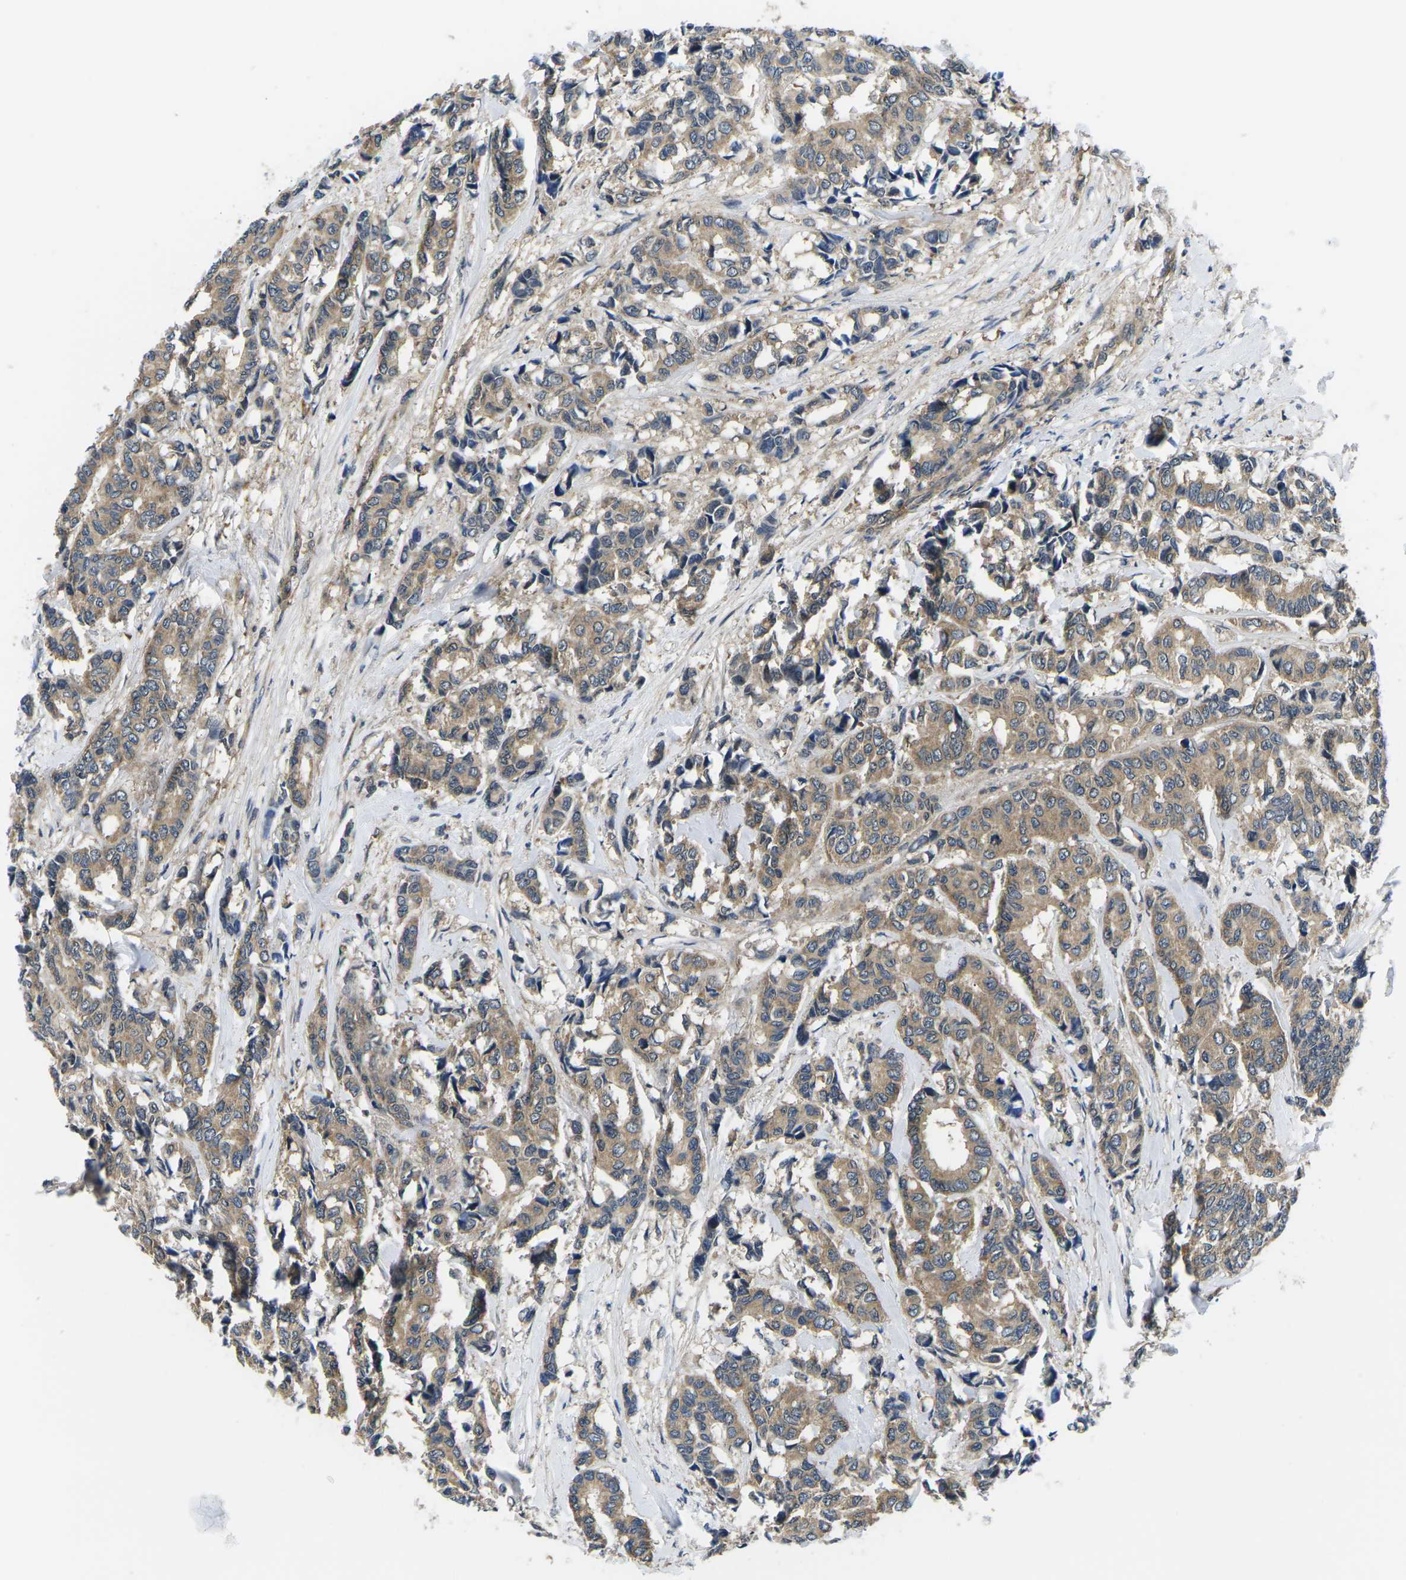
{"staining": {"intensity": "moderate", "quantity": ">75%", "location": "cytoplasmic/membranous"}, "tissue": "breast cancer", "cell_type": "Tumor cells", "image_type": "cancer", "snomed": [{"axis": "morphology", "description": "Duct carcinoma"}, {"axis": "topography", "description": "Breast"}], "caption": "Human breast cancer (infiltrating ductal carcinoma) stained with a brown dye shows moderate cytoplasmic/membranous positive positivity in approximately >75% of tumor cells.", "gene": "GSK3B", "patient": {"sex": "female", "age": 87}}